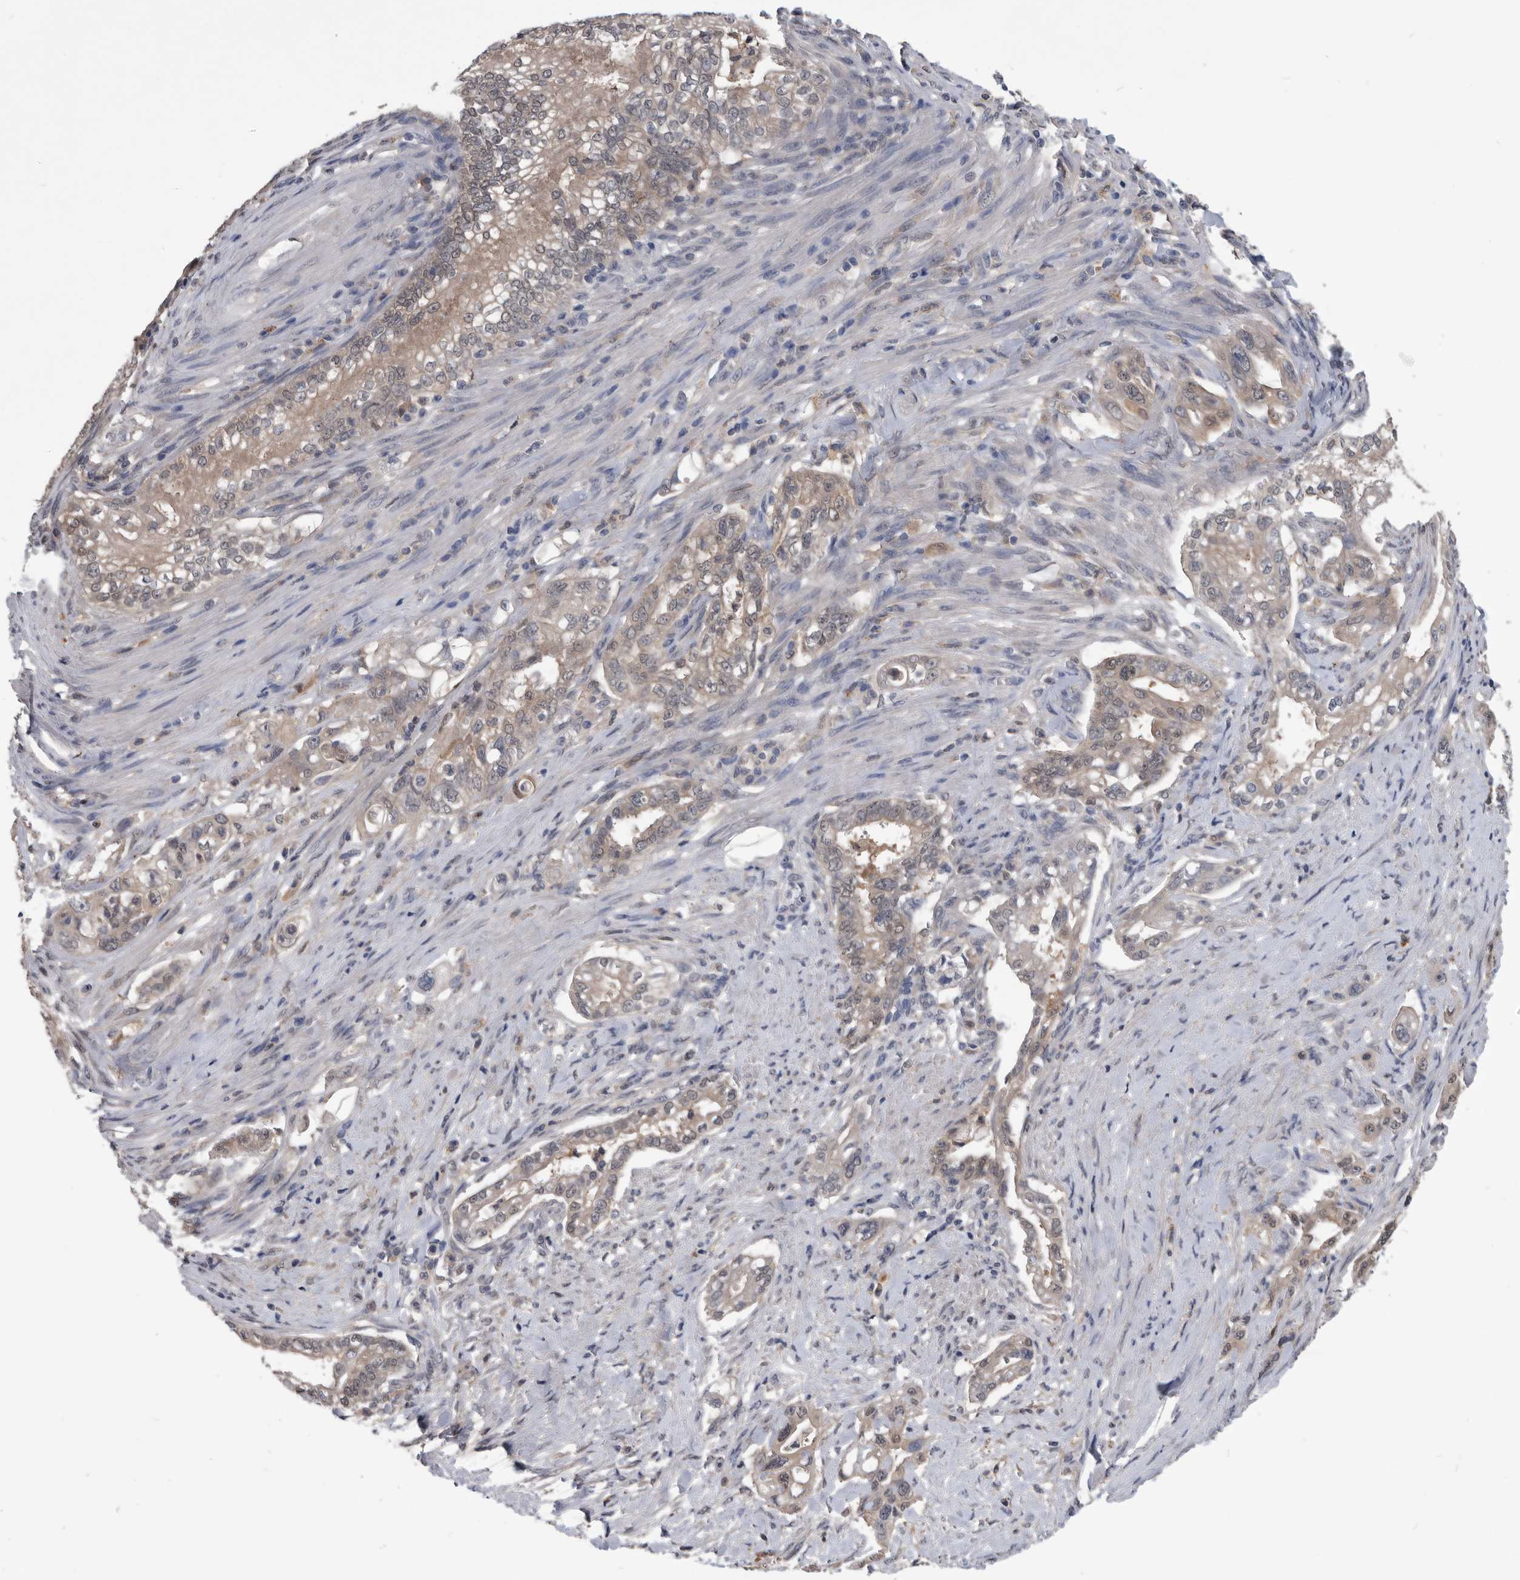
{"staining": {"intensity": "weak", "quantity": "25%-75%", "location": "cytoplasmic/membranous,nuclear"}, "tissue": "pancreatic cancer", "cell_type": "Tumor cells", "image_type": "cancer", "snomed": [{"axis": "morphology", "description": "Normal tissue, NOS"}, {"axis": "topography", "description": "Pancreas"}], "caption": "The image displays staining of pancreatic cancer, revealing weak cytoplasmic/membranous and nuclear protein expression (brown color) within tumor cells.", "gene": "PDXK", "patient": {"sex": "male", "age": 42}}